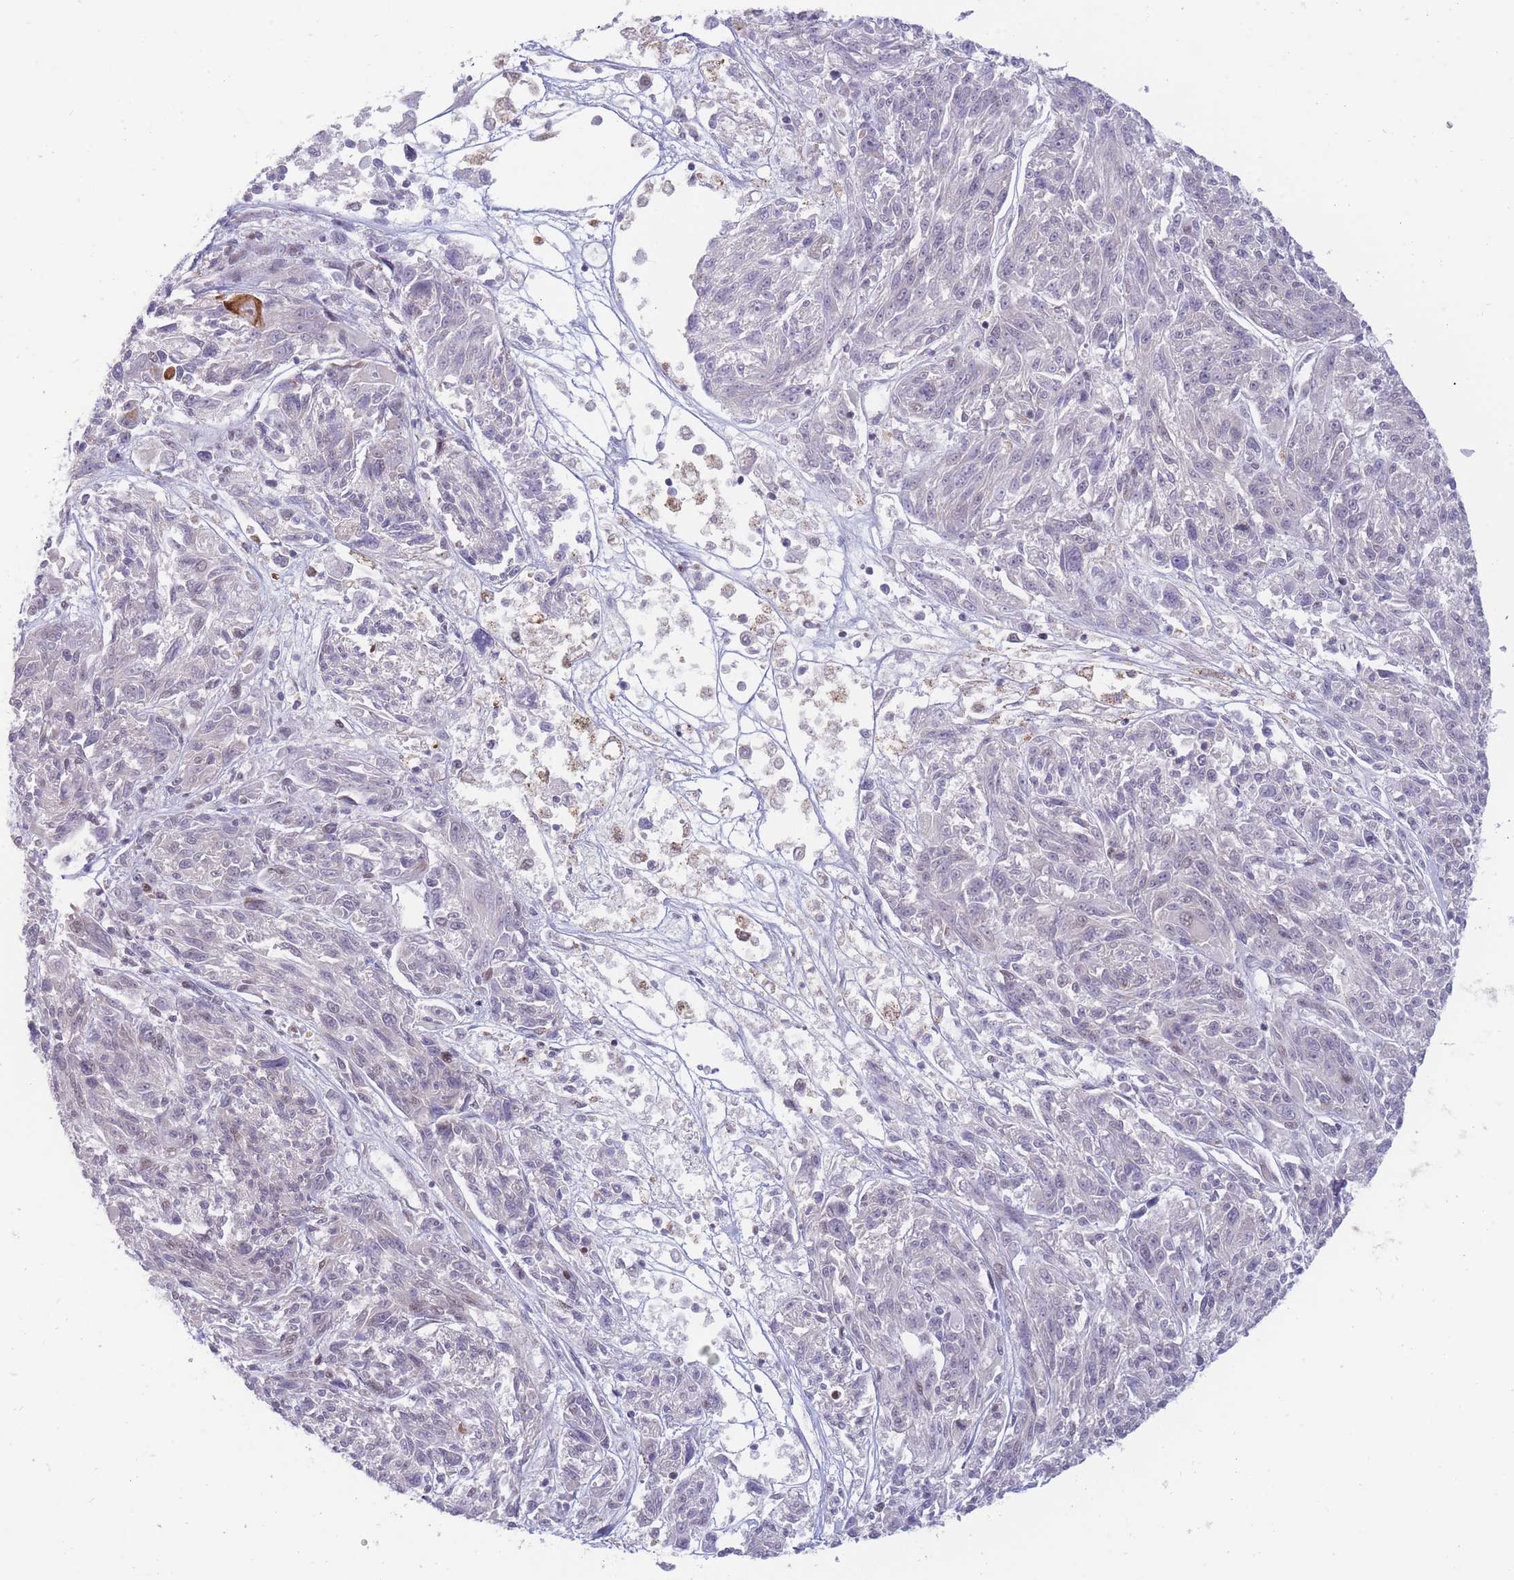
{"staining": {"intensity": "moderate", "quantity": "25%-75%", "location": "nuclear"}, "tissue": "melanoma", "cell_type": "Tumor cells", "image_type": "cancer", "snomed": [{"axis": "morphology", "description": "Malignant melanoma, NOS"}, {"axis": "topography", "description": "Skin"}], "caption": "Tumor cells reveal medium levels of moderate nuclear positivity in about 25%-75% of cells in human melanoma.", "gene": "TARBP2", "patient": {"sex": "male", "age": 53}}